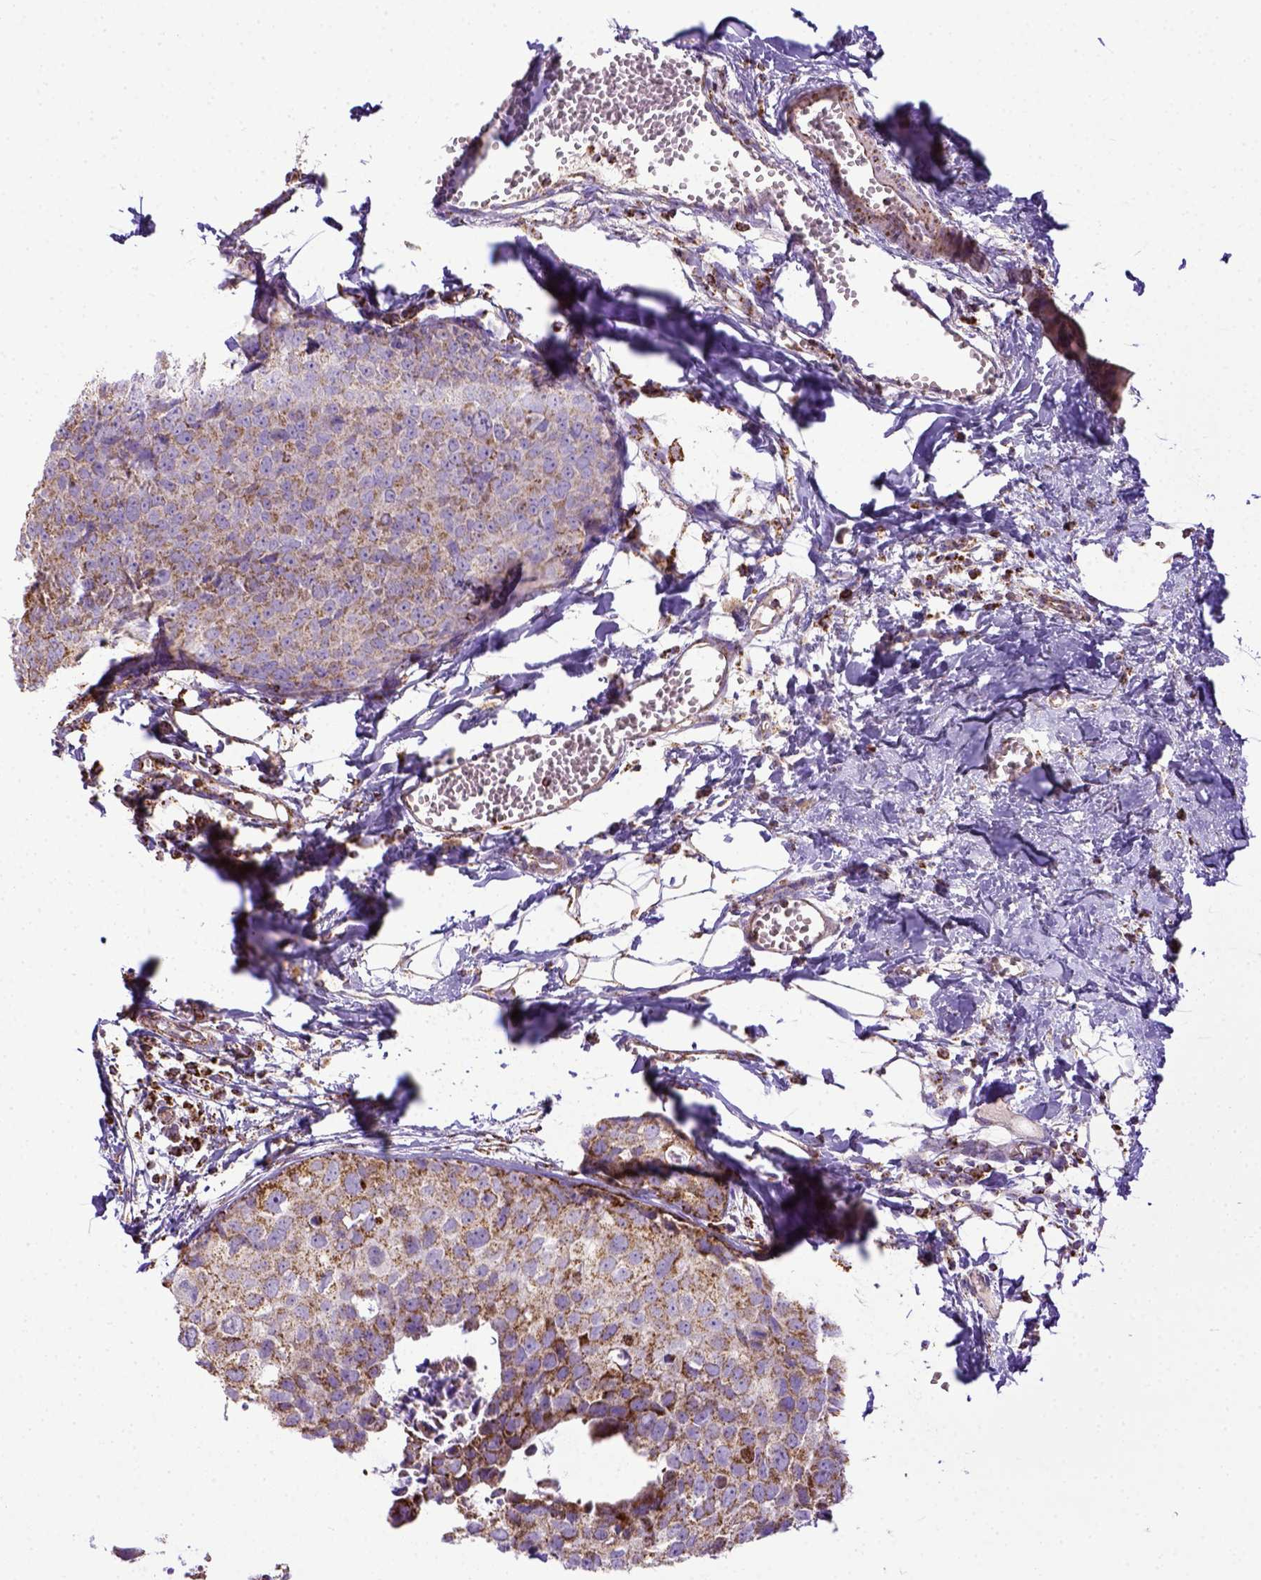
{"staining": {"intensity": "moderate", "quantity": ">75%", "location": "cytoplasmic/membranous"}, "tissue": "breast cancer", "cell_type": "Tumor cells", "image_type": "cancer", "snomed": [{"axis": "morphology", "description": "Duct carcinoma"}, {"axis": "topography", "description": "Breast"}], "caption": "An immunohistochemistry photomicrograph of neoplastic tissue is shown. Protein staining in brown labels moderate cytoplasmic/membranous positivity in breast invasive ductal carcinoma within tumor cells.", "gene": "MT-CO1", "patient": {"sex": "female", "age": 38}}